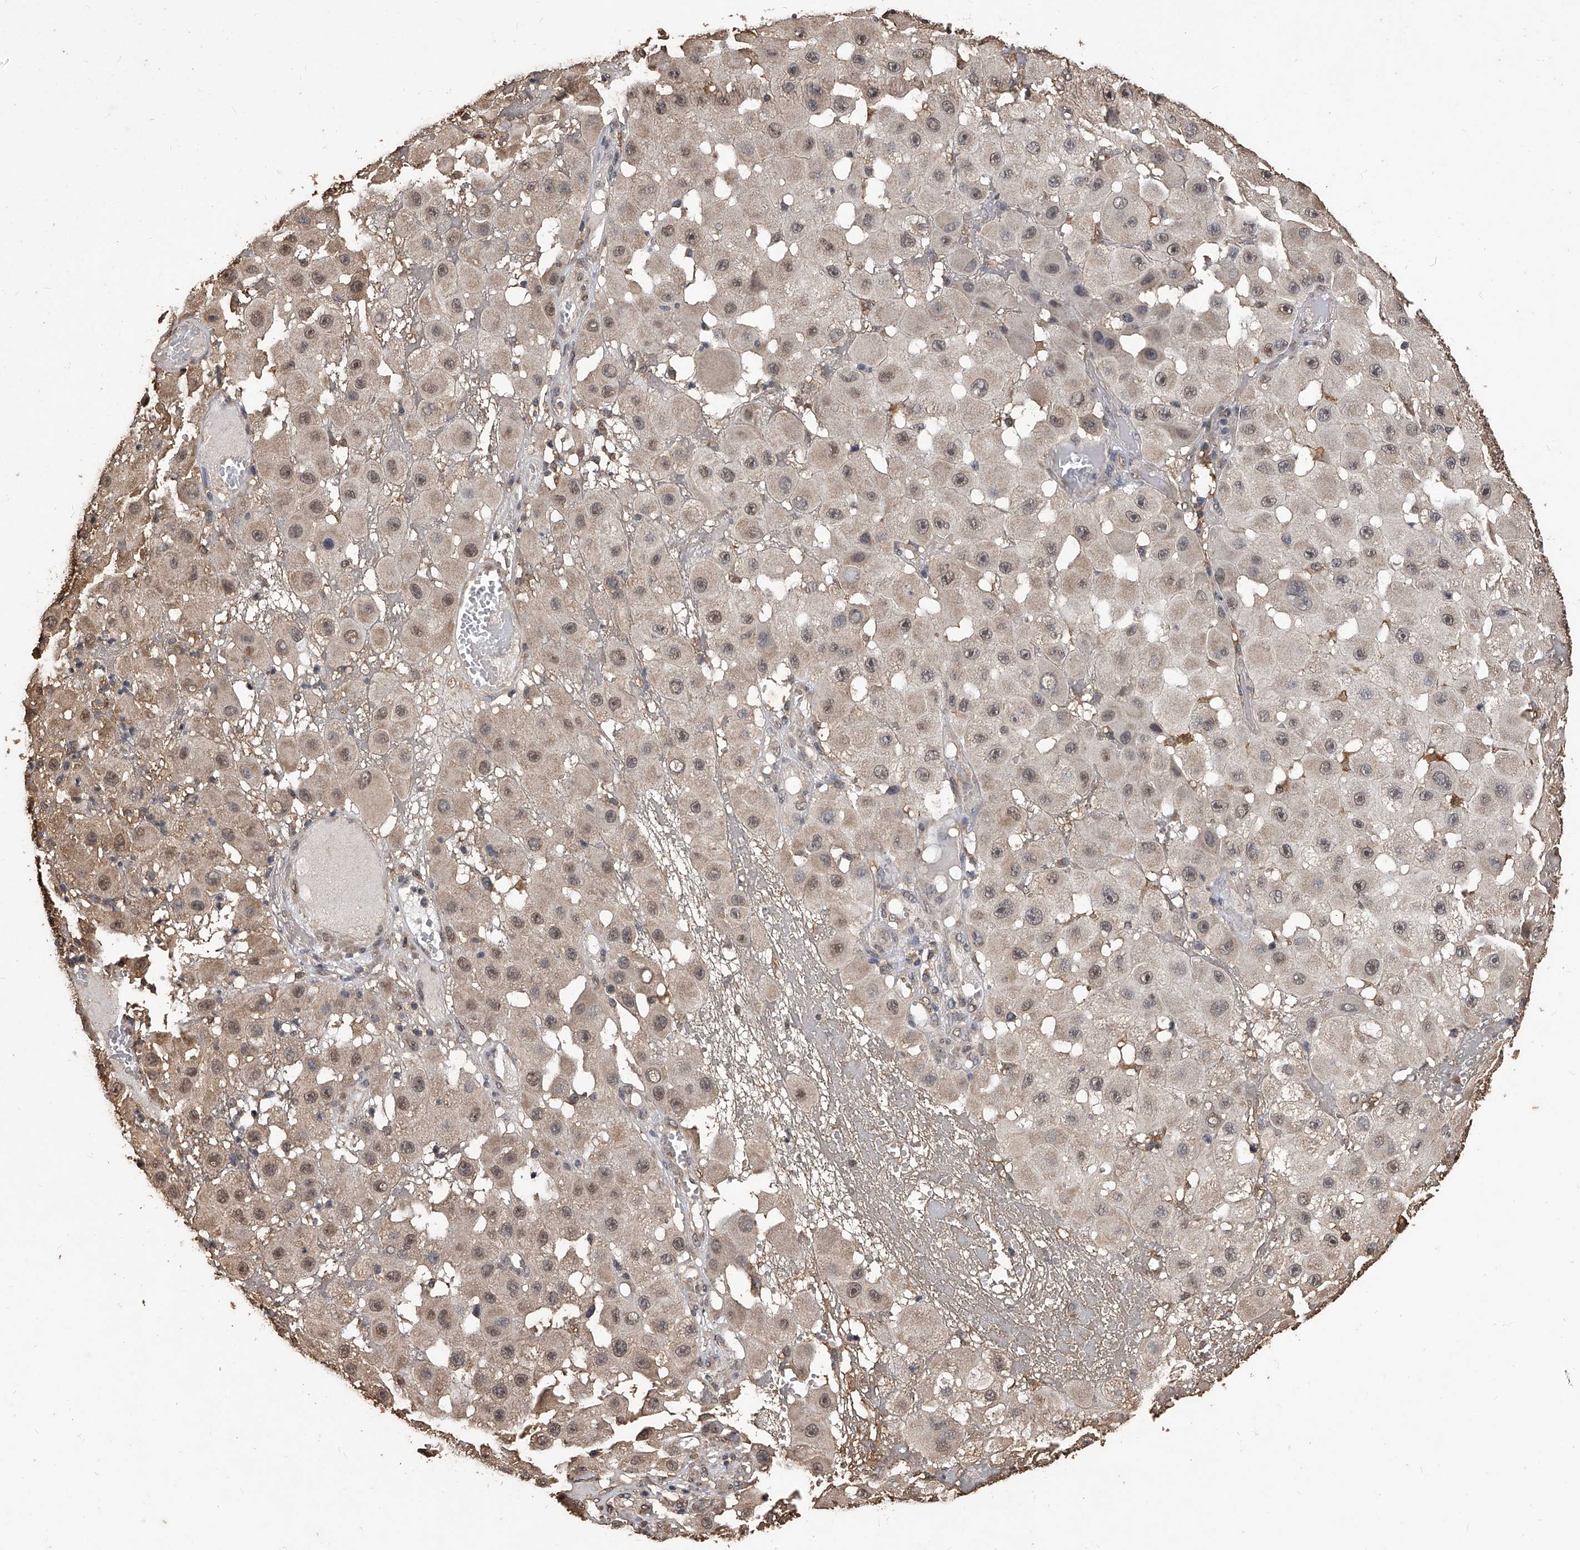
{"staining": {"intensity": "weak", "quantity": "25%-75%", "location": "cytoplasmic/membranous,nuclear"}, "tissue": "melanoma", "cell_type": "Tumor cells", "image_type": "cancer", "snomed": [{"axis": "morphology", "description": "Malignant melanoma, NOS"}, {"axis": "topography", "description": "Skin"}], "caption": "Immunohistochemistry micrograph of neoplastic tissue: melanoma stained using immunohistochemistry displays low levels of weak protein expression localized specifically in the cytoplasmic/membranous and nuclear of tumor cells, appearing as a cytoplasmic/membranous and nuclear brown color.", "gene": "FBXL4", "patient": {"sex": "female", "age": 81}}